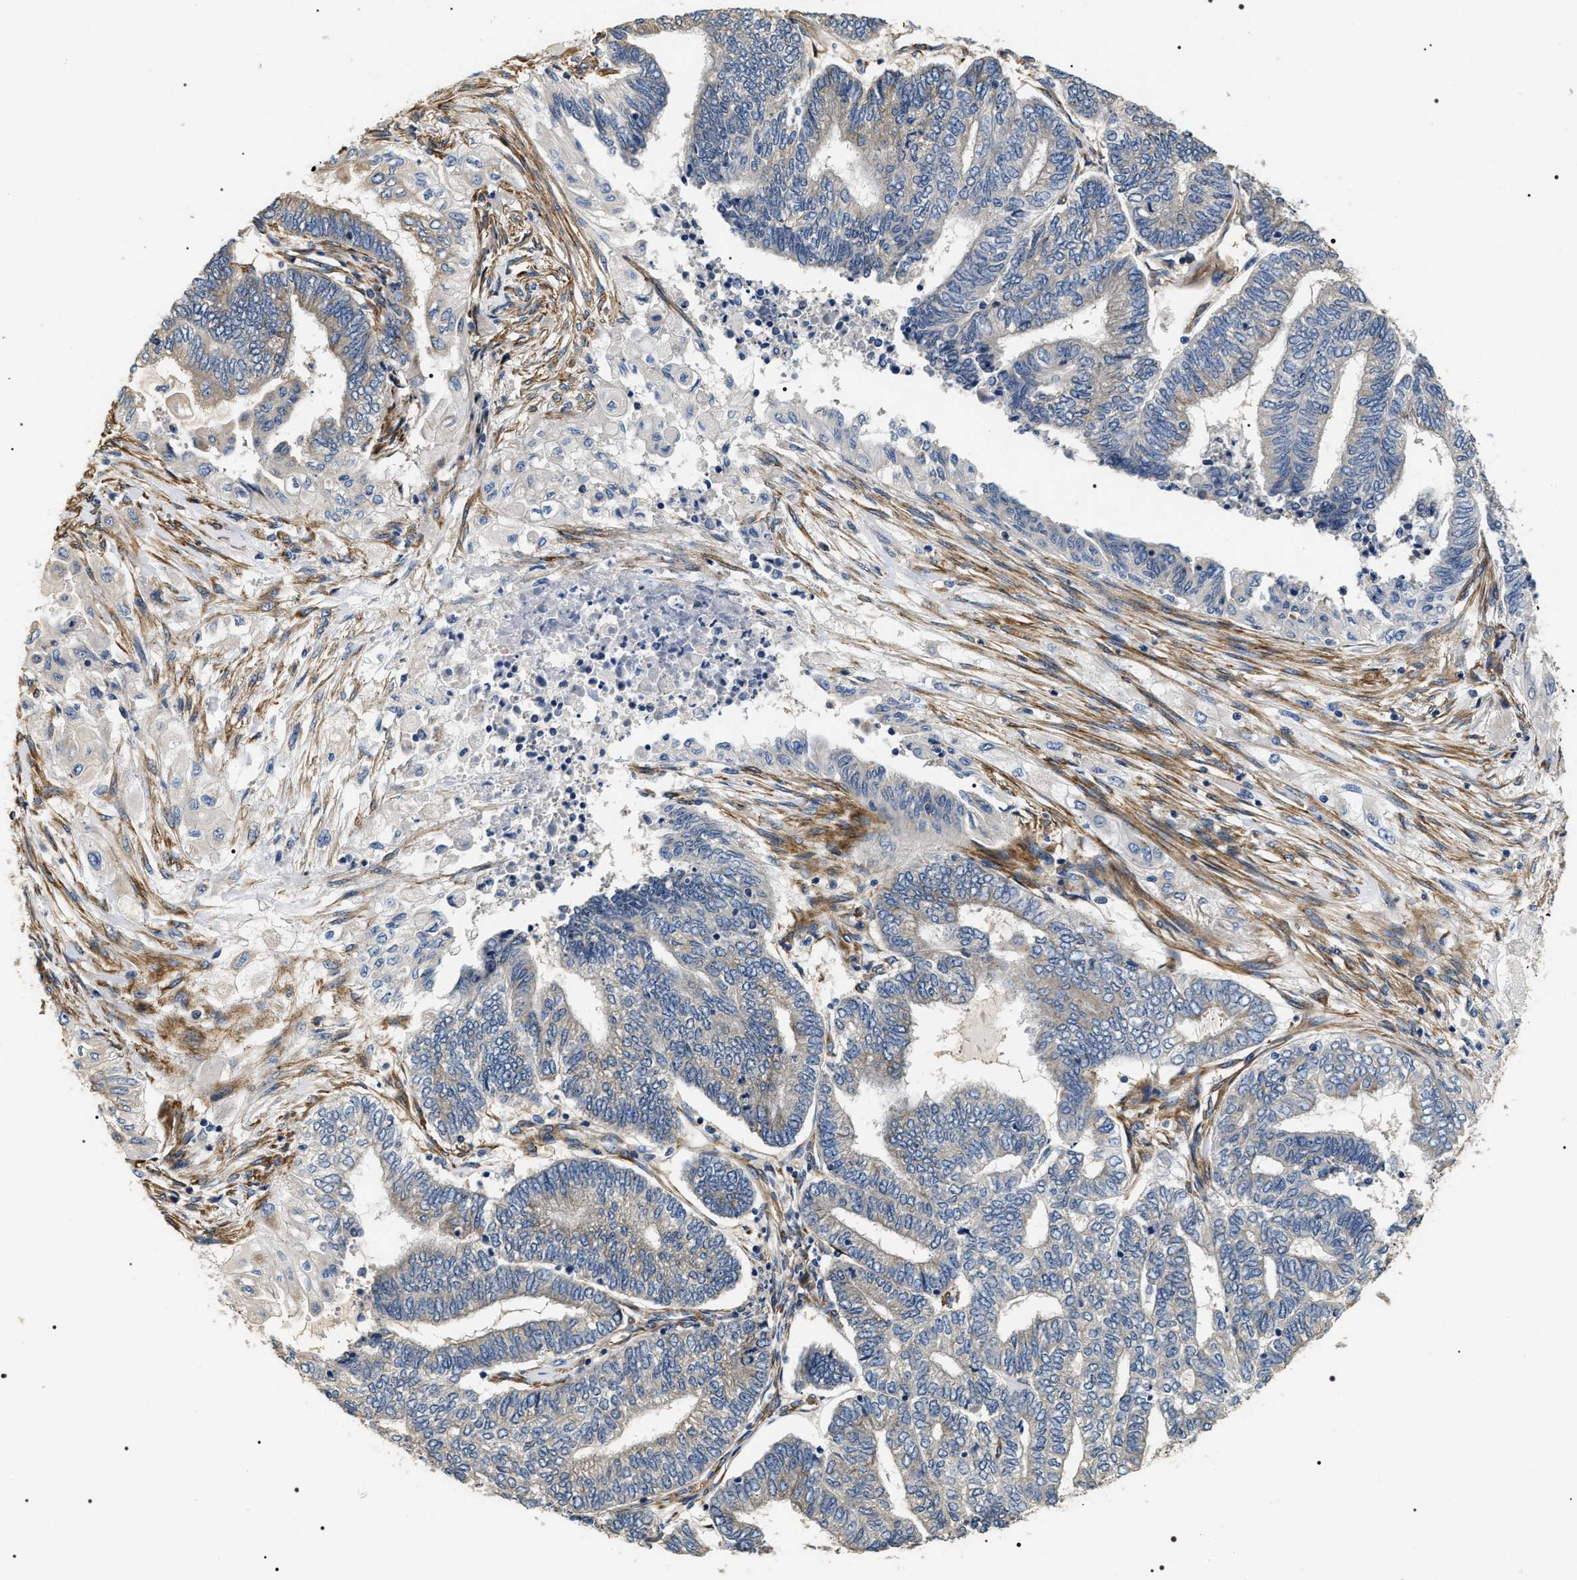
{"staining": {"intensity": "negative", "quantity": "none", "location": "none"}, "tissue": "endometrial cancer", "cell_type": "Tumor cells", "image_type": "cancer", "snomed": [{"axis": "morphology", "description": "Adenocarcinoma, NOS"}, {"axis": "topography", "description": "Uterus"}, {"axis": "topography", "description": "Endometrium"}], "caption": "High magnification brightfield microscopy of endometrial cancer stained with DAB (brown) and counterstained with hematoxylin (blue): tumor cells show no significant positivity.", "gene": "ZC3HAV1L", "patient": {"sex": "female", "age": 70}}